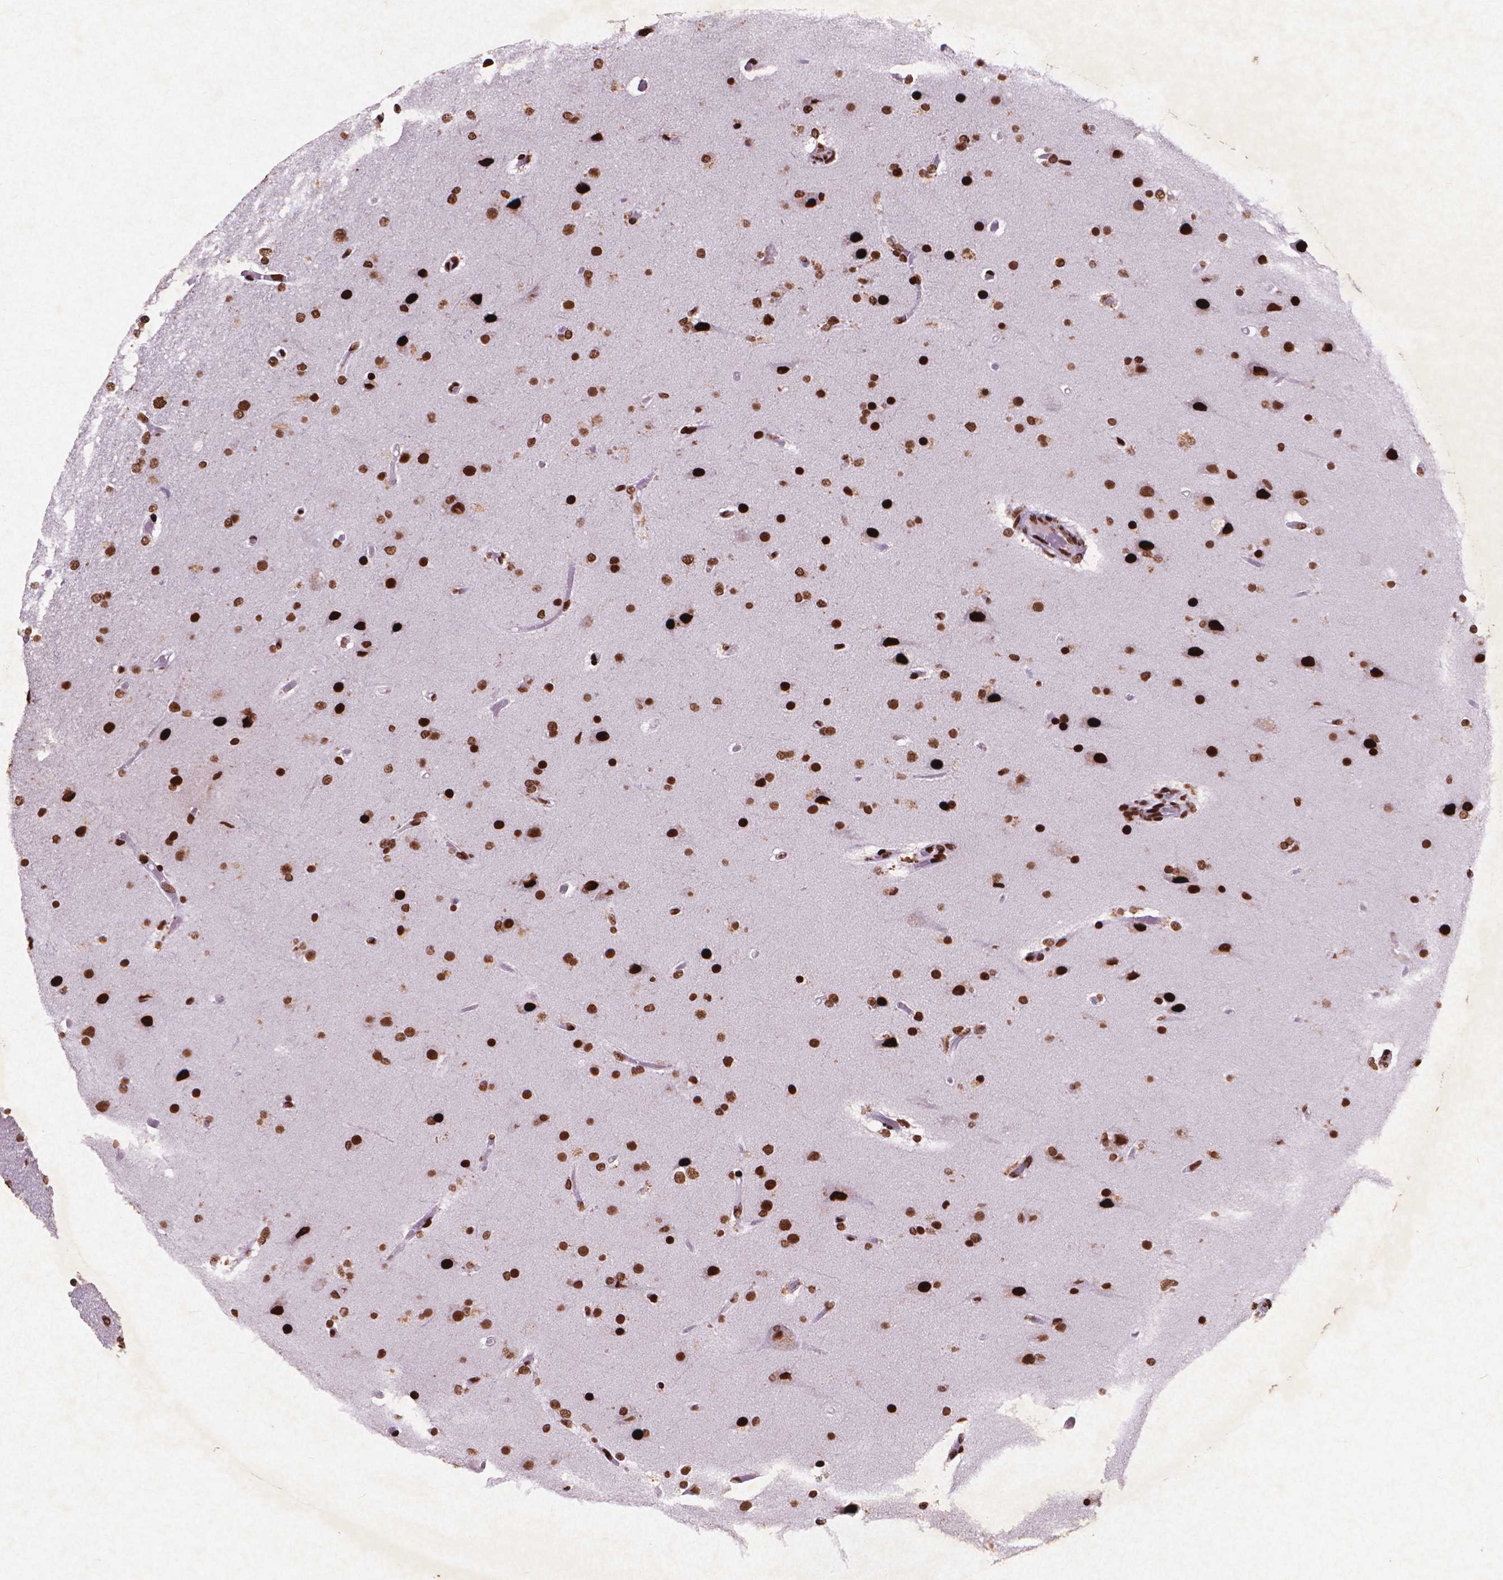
{"staining": {"intensity": "strong", "quantity": ">75%", "location": "nuclear"}, "tissue": "glioma", "cell_type": "Tumor cells", "image_type": "cancer", "snomed": [{"axis": "morphology", "description": "Glioma, malignant, High grade"}, {"axis": "topography", "description": "Brain"}], "caption": "Immunohistochemical staining of human glioma reveals strong nuclear protein staining in approximately >75% of tumor cells.", "gene": "CITED2", "patient": {"sex": "female", "age": 61}}